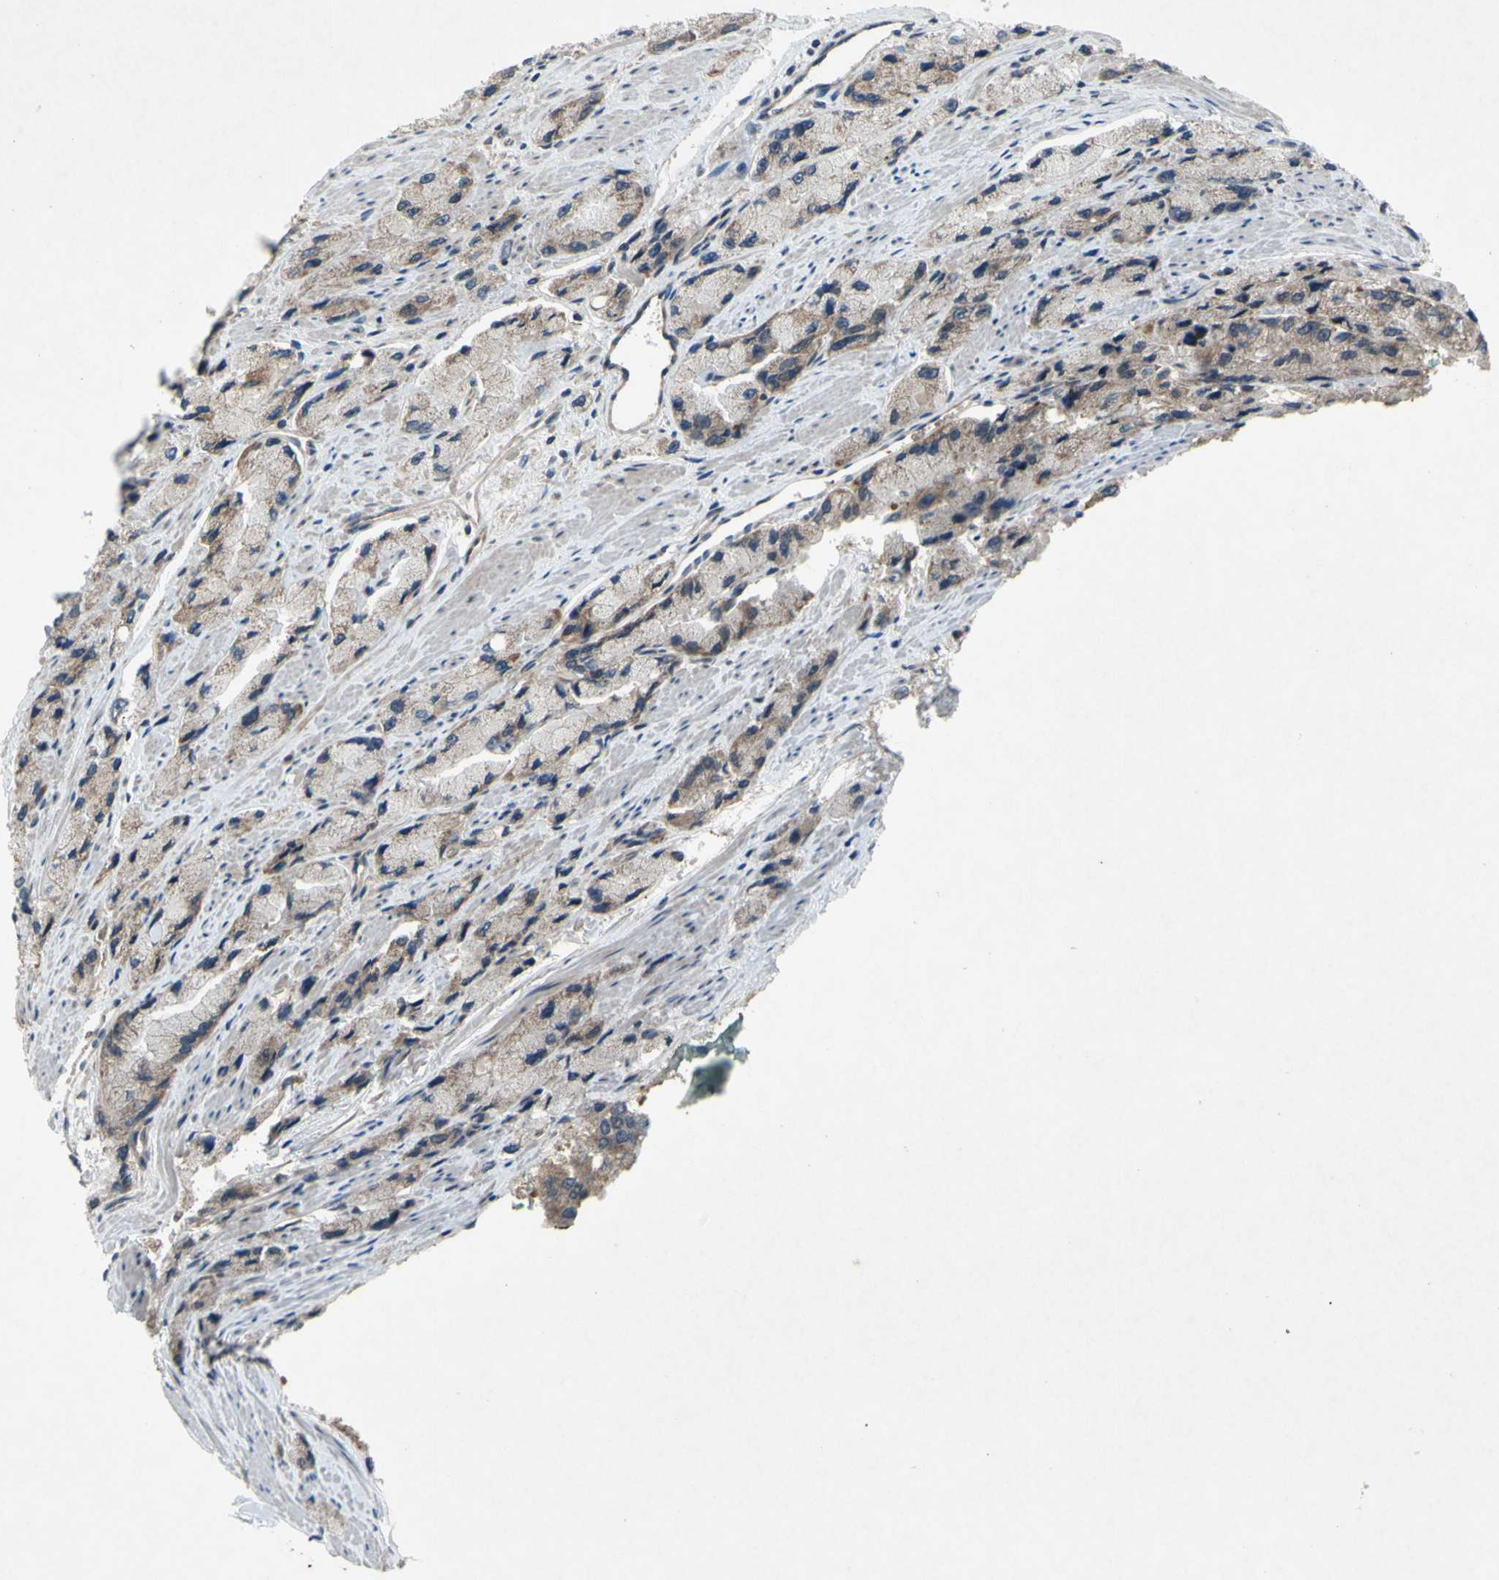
{"staining": {"intensity": "weak", "quantity": ">75%", "location": "cytoplasmic/membranous"}, "tissue": "prostate cancer", "cell_type": "Tumor cells", "image_type": "cancer", "snomed": [{"axis": "morphology", "description": "Adenocarcinoma, High grade"}, {"axis": "topography", "description": "Prostate"}], "caption": "This is an image of IHC staining of prostate cancer, which shows weak expression in the cytoplasmic/membranous of tumor cells.", "gene": "TRDMT1", "patient": {"sex": "male", "age": 58}}